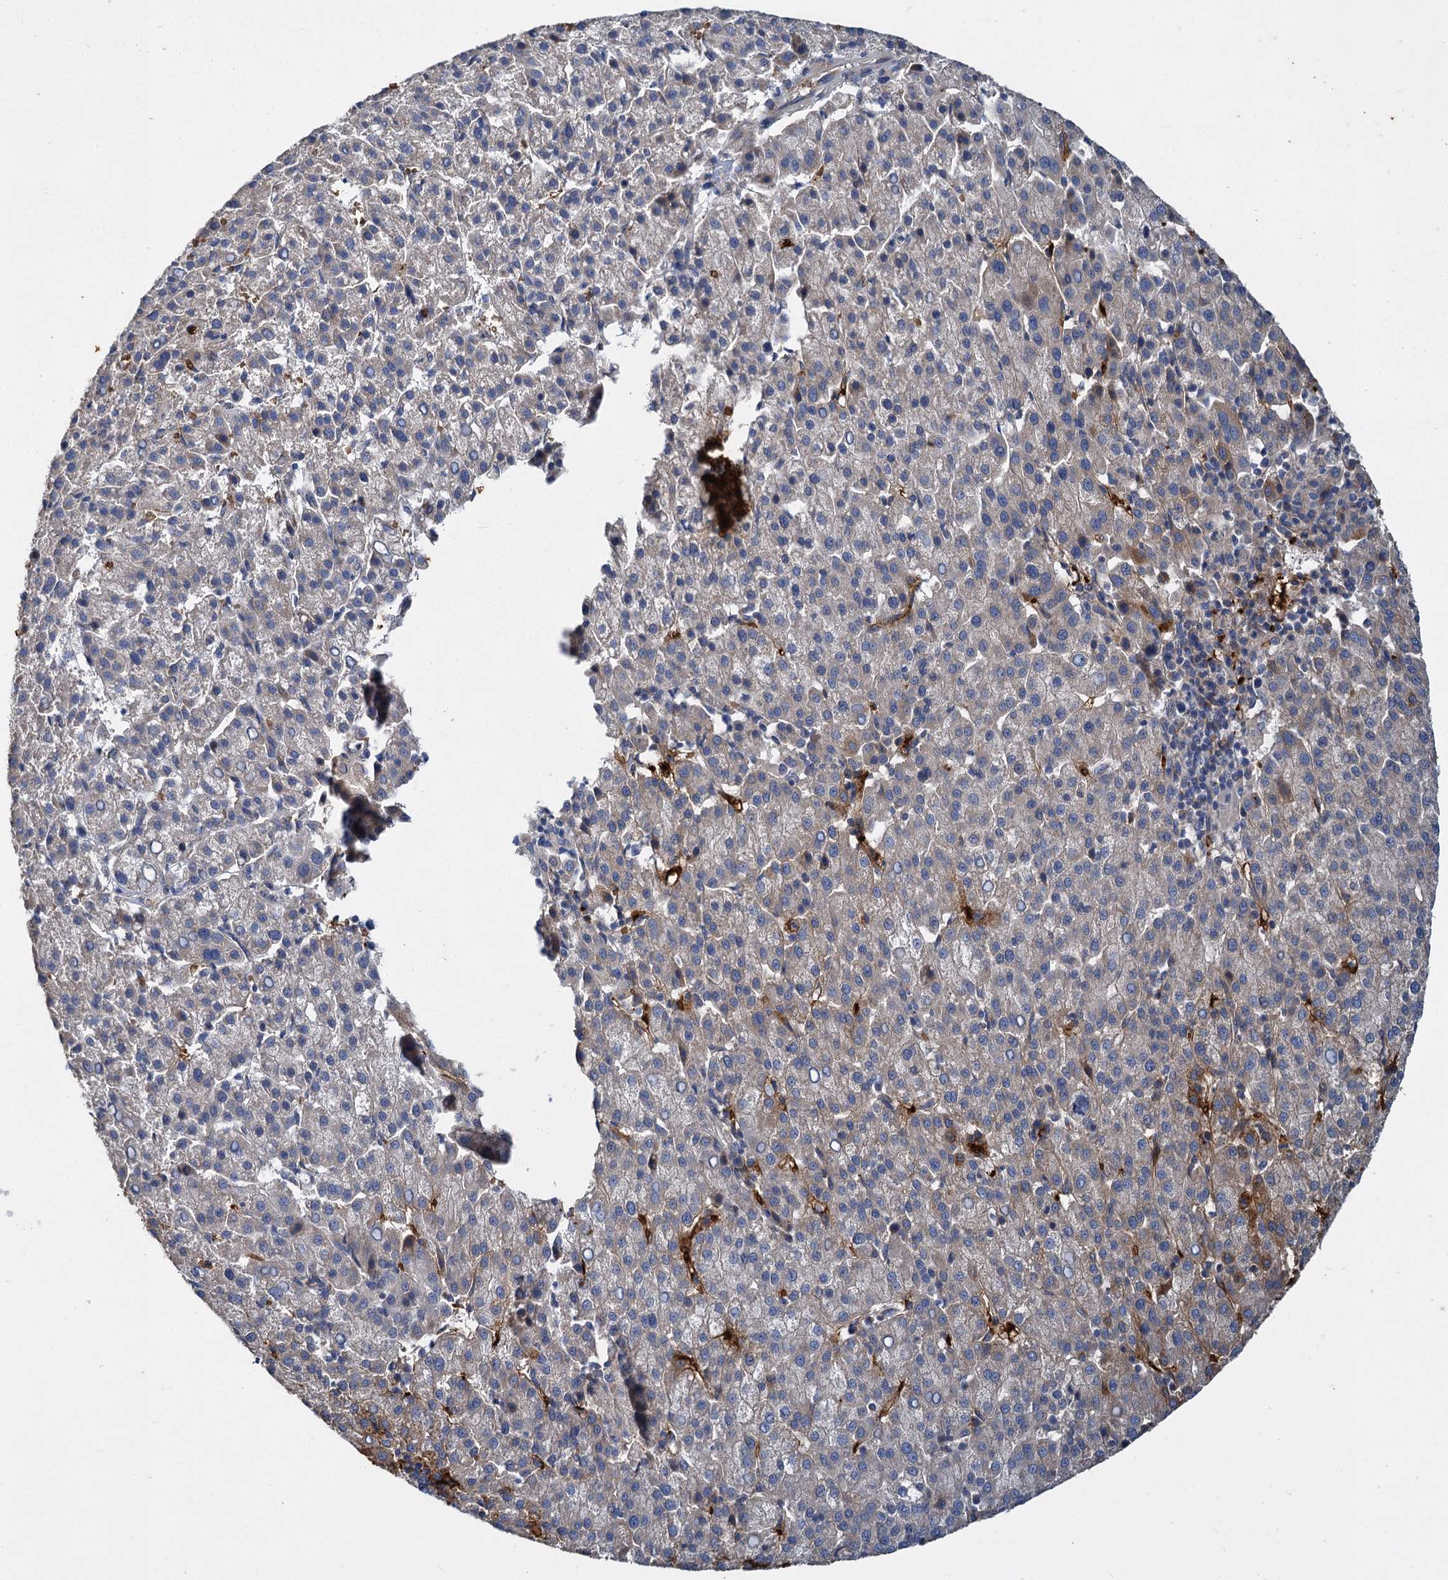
{"staining": {"intensity": "weak", "quantity": "<25%", "location": "cytoplasmic/membranous"}, "tissue": "liver cancer", "cell_type": "Tumor cells", "image_type": "cancer", "snomed": [{"axis": "morphology", "description": "Carcinoma, Hepatocellular, NOS"}, {"axis": "topography", "description": "Liver"}], "caption": "Tumor cells are negative for brown protein staining in hepatocellular carcinoma (liver).", "gene": "BCS1L", "patient": {"sex": "female", "age": 58}}